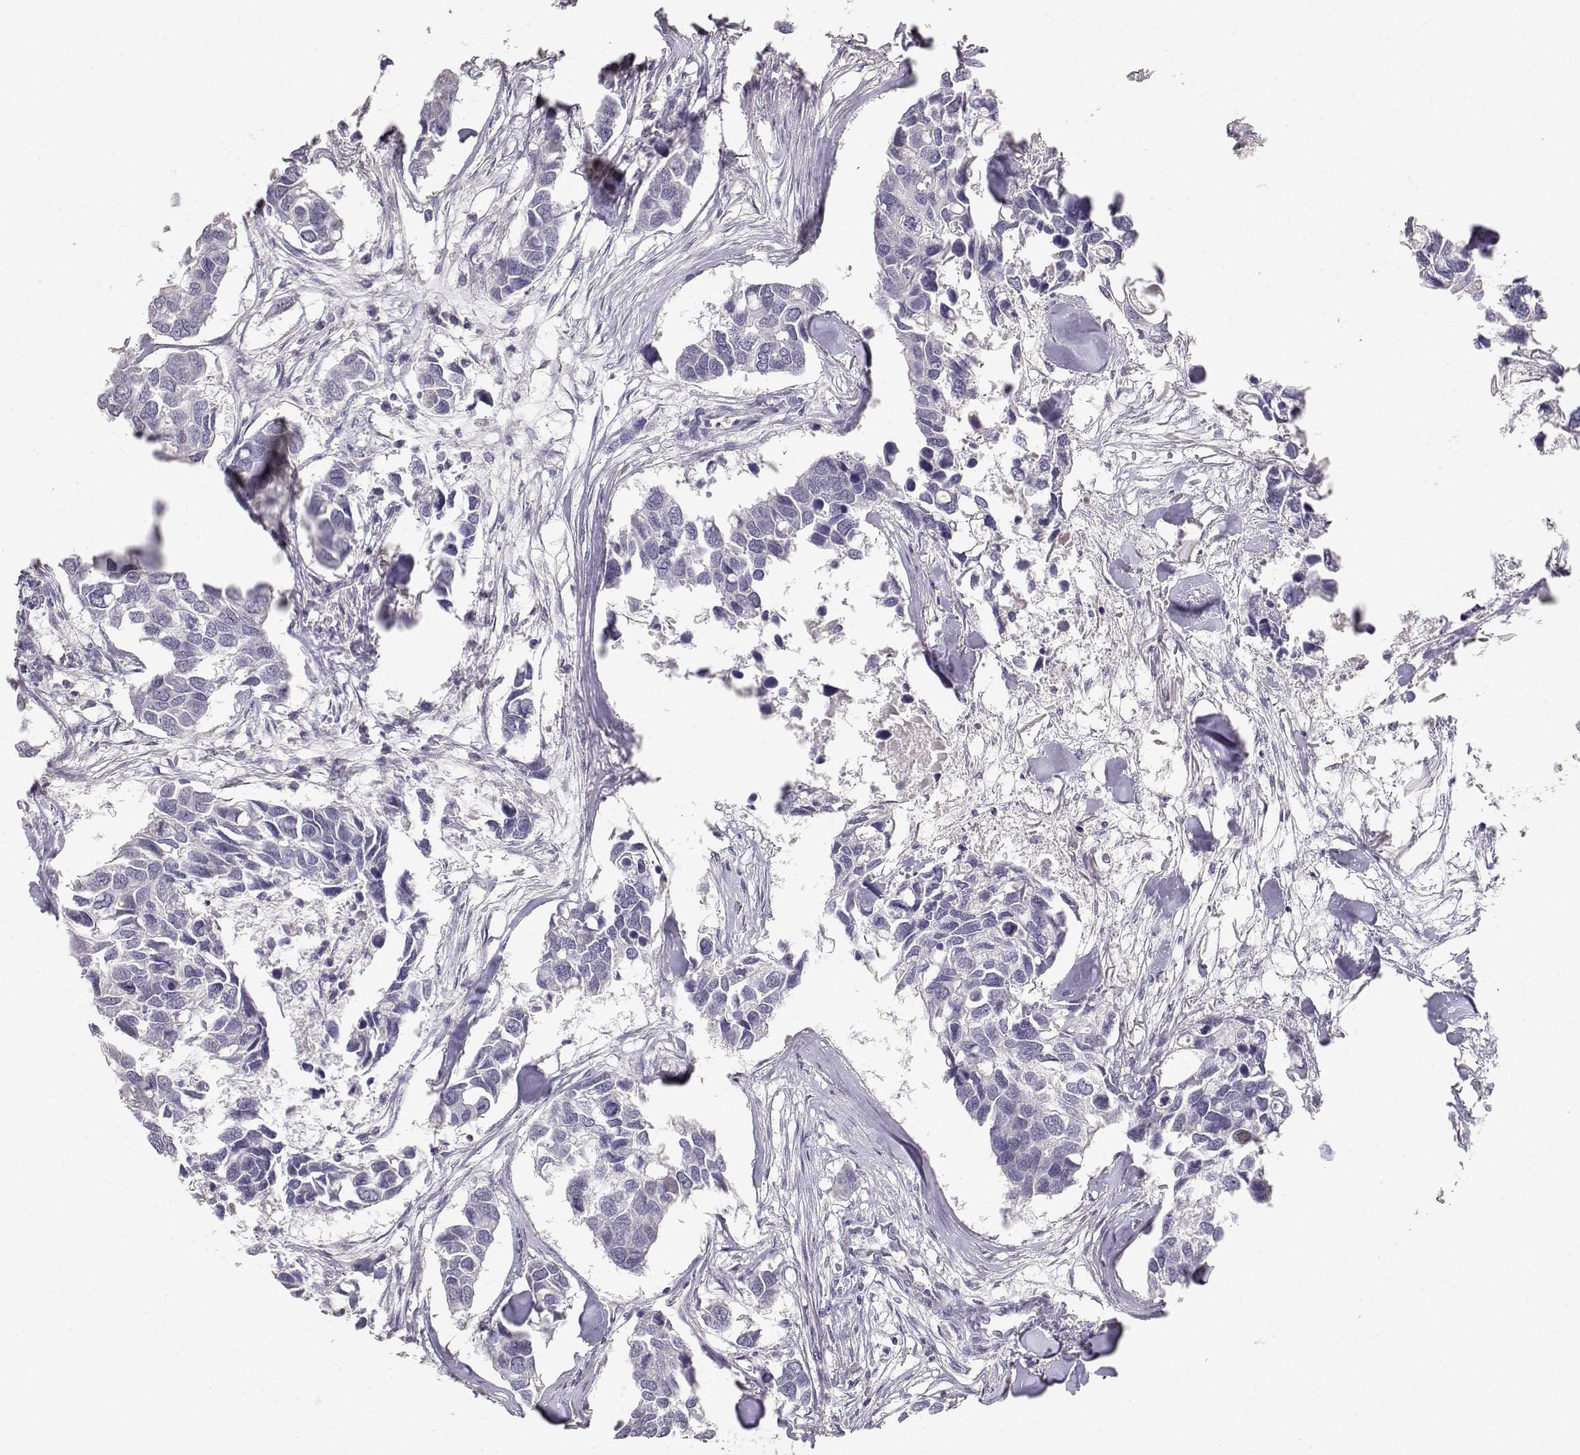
{"staining": {"intensity": "negative", "quantity": "none", "location": "none"}, "tissue": "breast cancer", "cell_type": "Tumor cells", "image_type": "cancer", "snomed": [{"axis": "morphology", "description": "Duct carcinoma"}, {"axis": "topography", "description": "Breast"}], "caption": "An image of human breast invasive ductal carcinoma is negative for staining in tumor cells. (Stains: DAB IHC with hematoxylin counter stain, Microscopy: brightfield microscopy at high magnification).", "gene": "TNFRSF10C", "patient": {"sex": "female", "age": 83}}